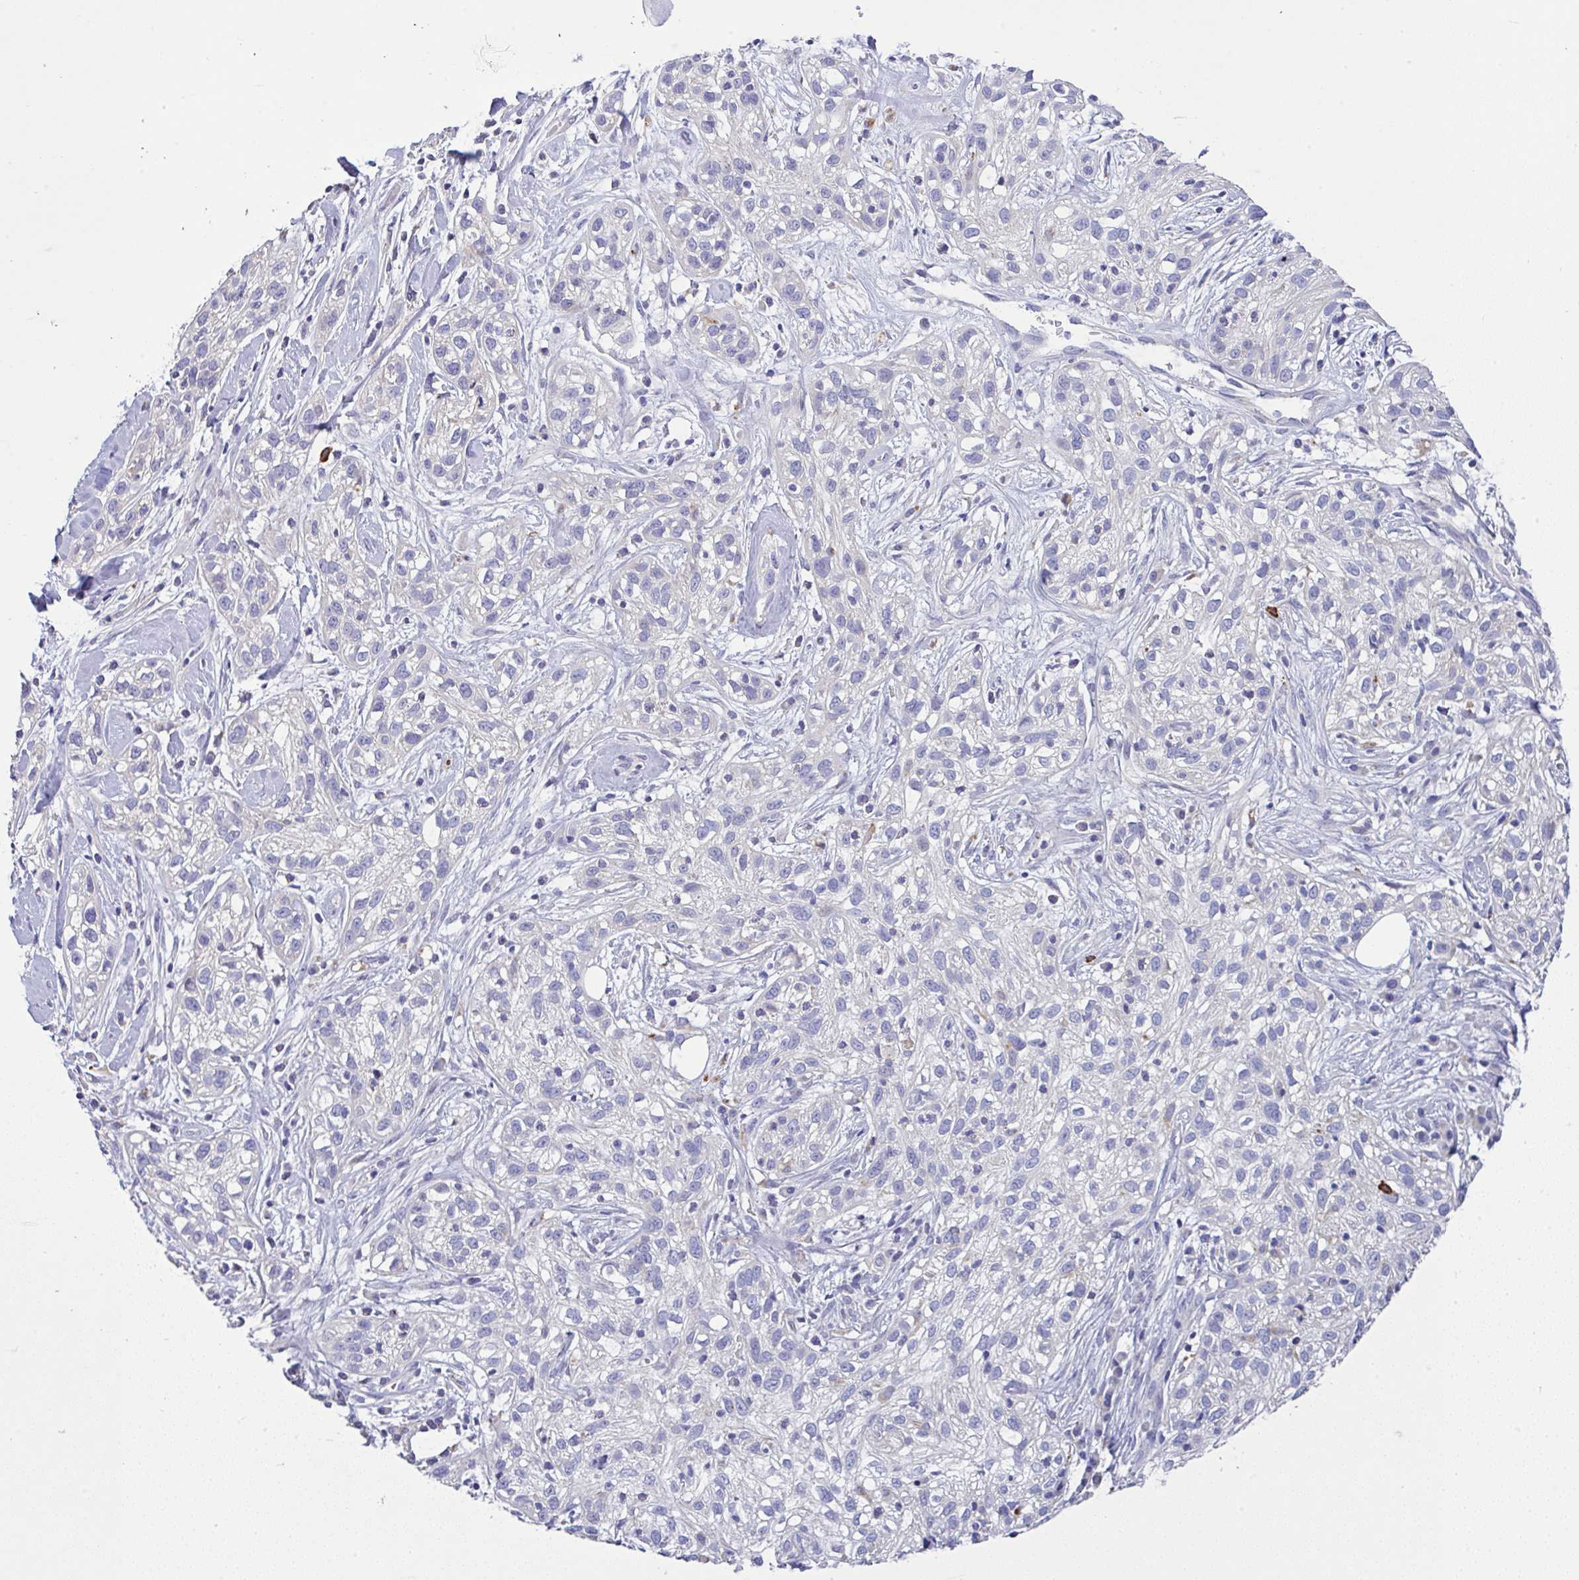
{"staining": {"intensity": "negative", "quantity": "none", "location": "none"}, "tissue": "skin cancer", "cell_type": "Tumor cells", "image_type": "cancer", "snomed": [{"axis": "morphology", "description": "Squamous cell carcinoma, NOS"}, {"axis": "topography", "description": "Skin"}], "caption": "Protein analysis of squamous cell carcinoma (skin) demonstrates no significant staining in tumor cells.", "gene": "EPN3", "patient": {"sex": "male", "age": 82}}